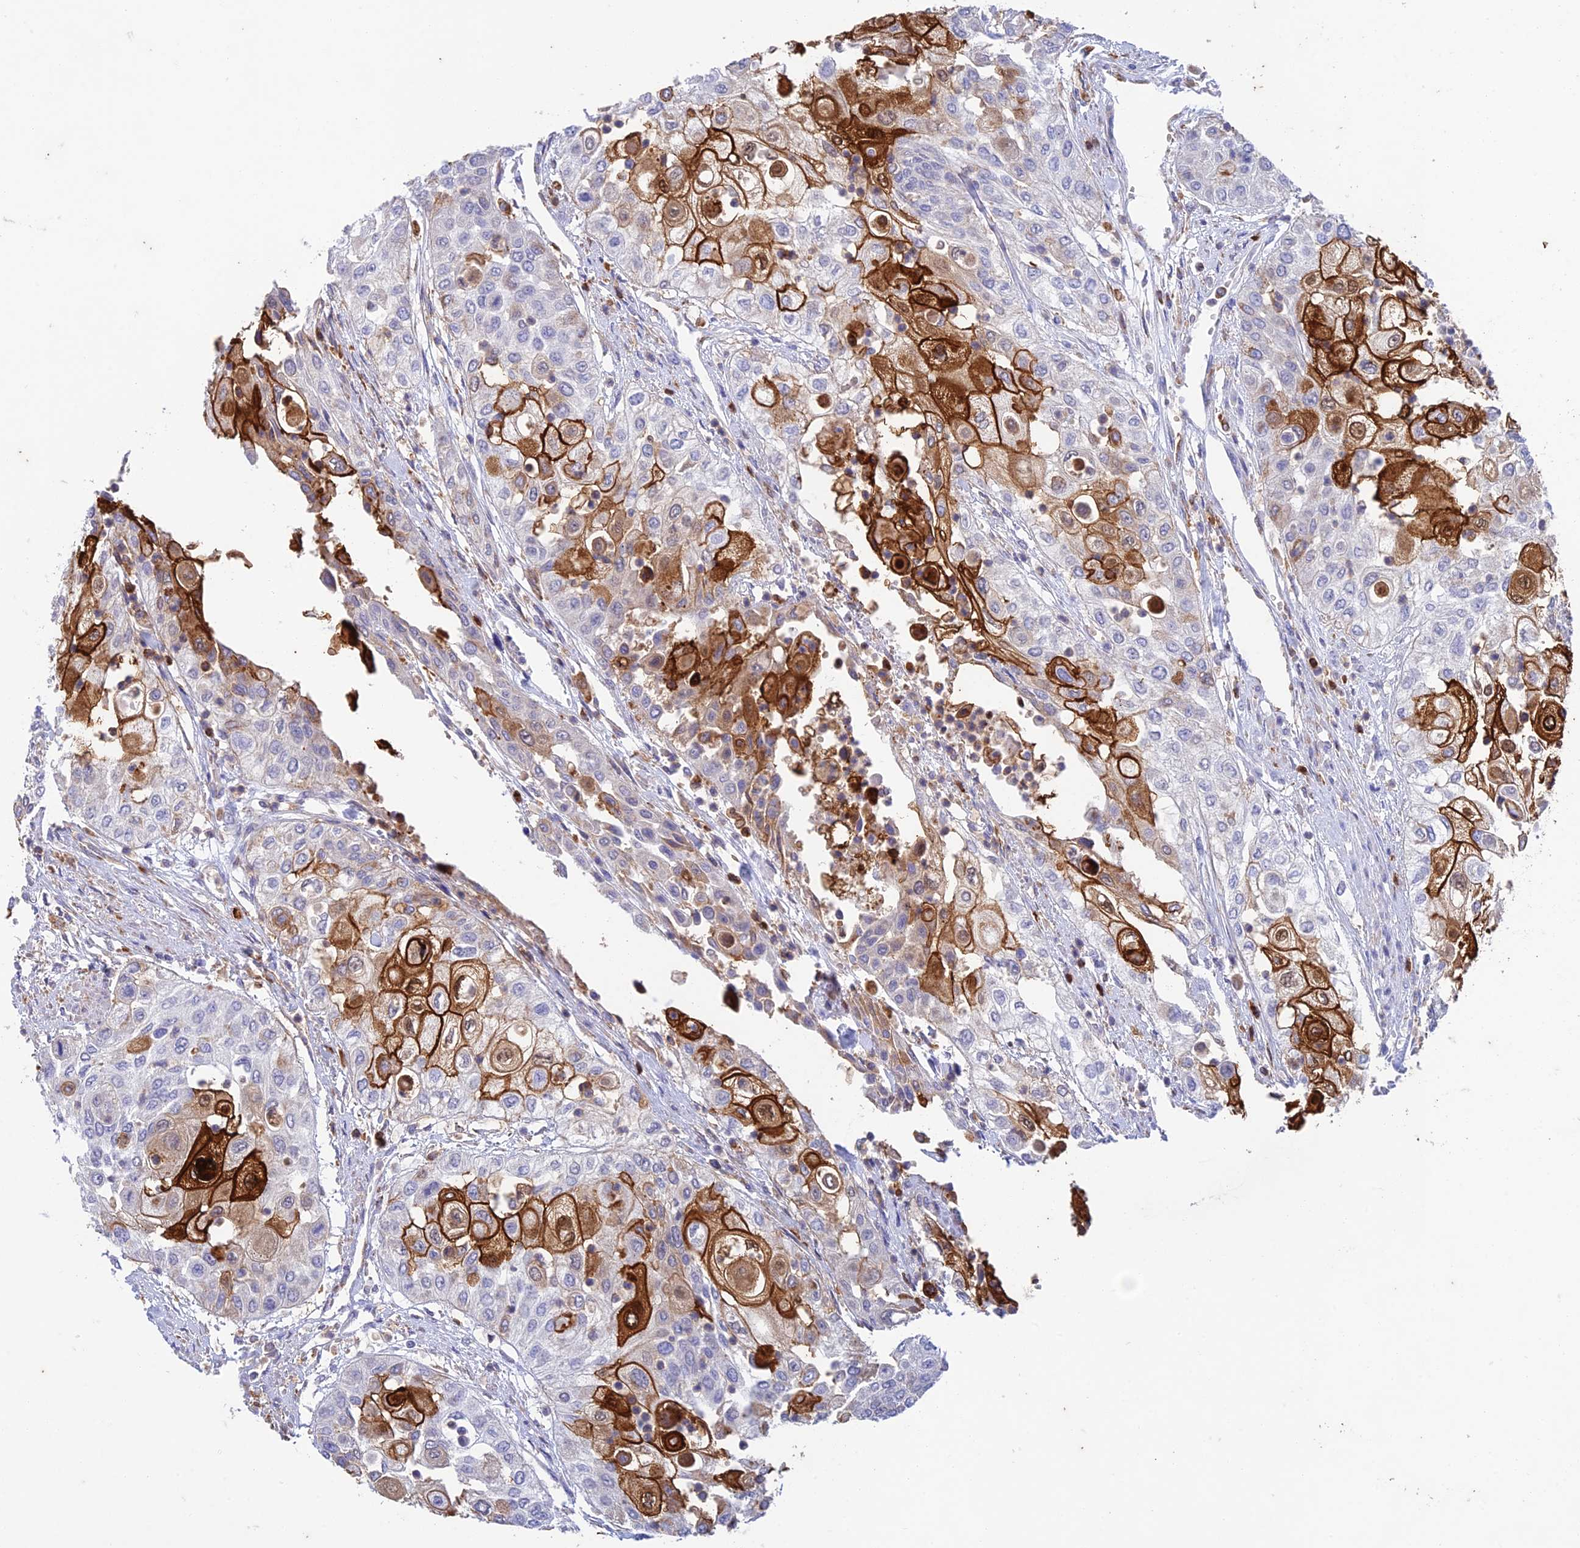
{"staining": {"intensity": "strong", "quantity": "25%-75%", "location": "cytoplasmic/membranous,nuclear"}, "tissue": "urothelial cancer", "cell_type": "Tumor cells", "image_type": "cancer", "snomed": [{"axis": "morphology", "description": "Urothelial carcinoma, High grade"}, {"axis": "topography", "description": "Urinary bladder"}], "caption": "Urothelial carcinoma (high-grade) stained with DAB immunohistochemistry (IHC) demonstrates high levels of strong cytoplasmic/membranous and nuclear positivity in about 25%-75% of tumor cells. Immunohistochemistry (ihc) stains the protein in brown and the nuclei are stained blue.", "gene": "FGF7", "patient": {"sex": "female", "age": 79}}